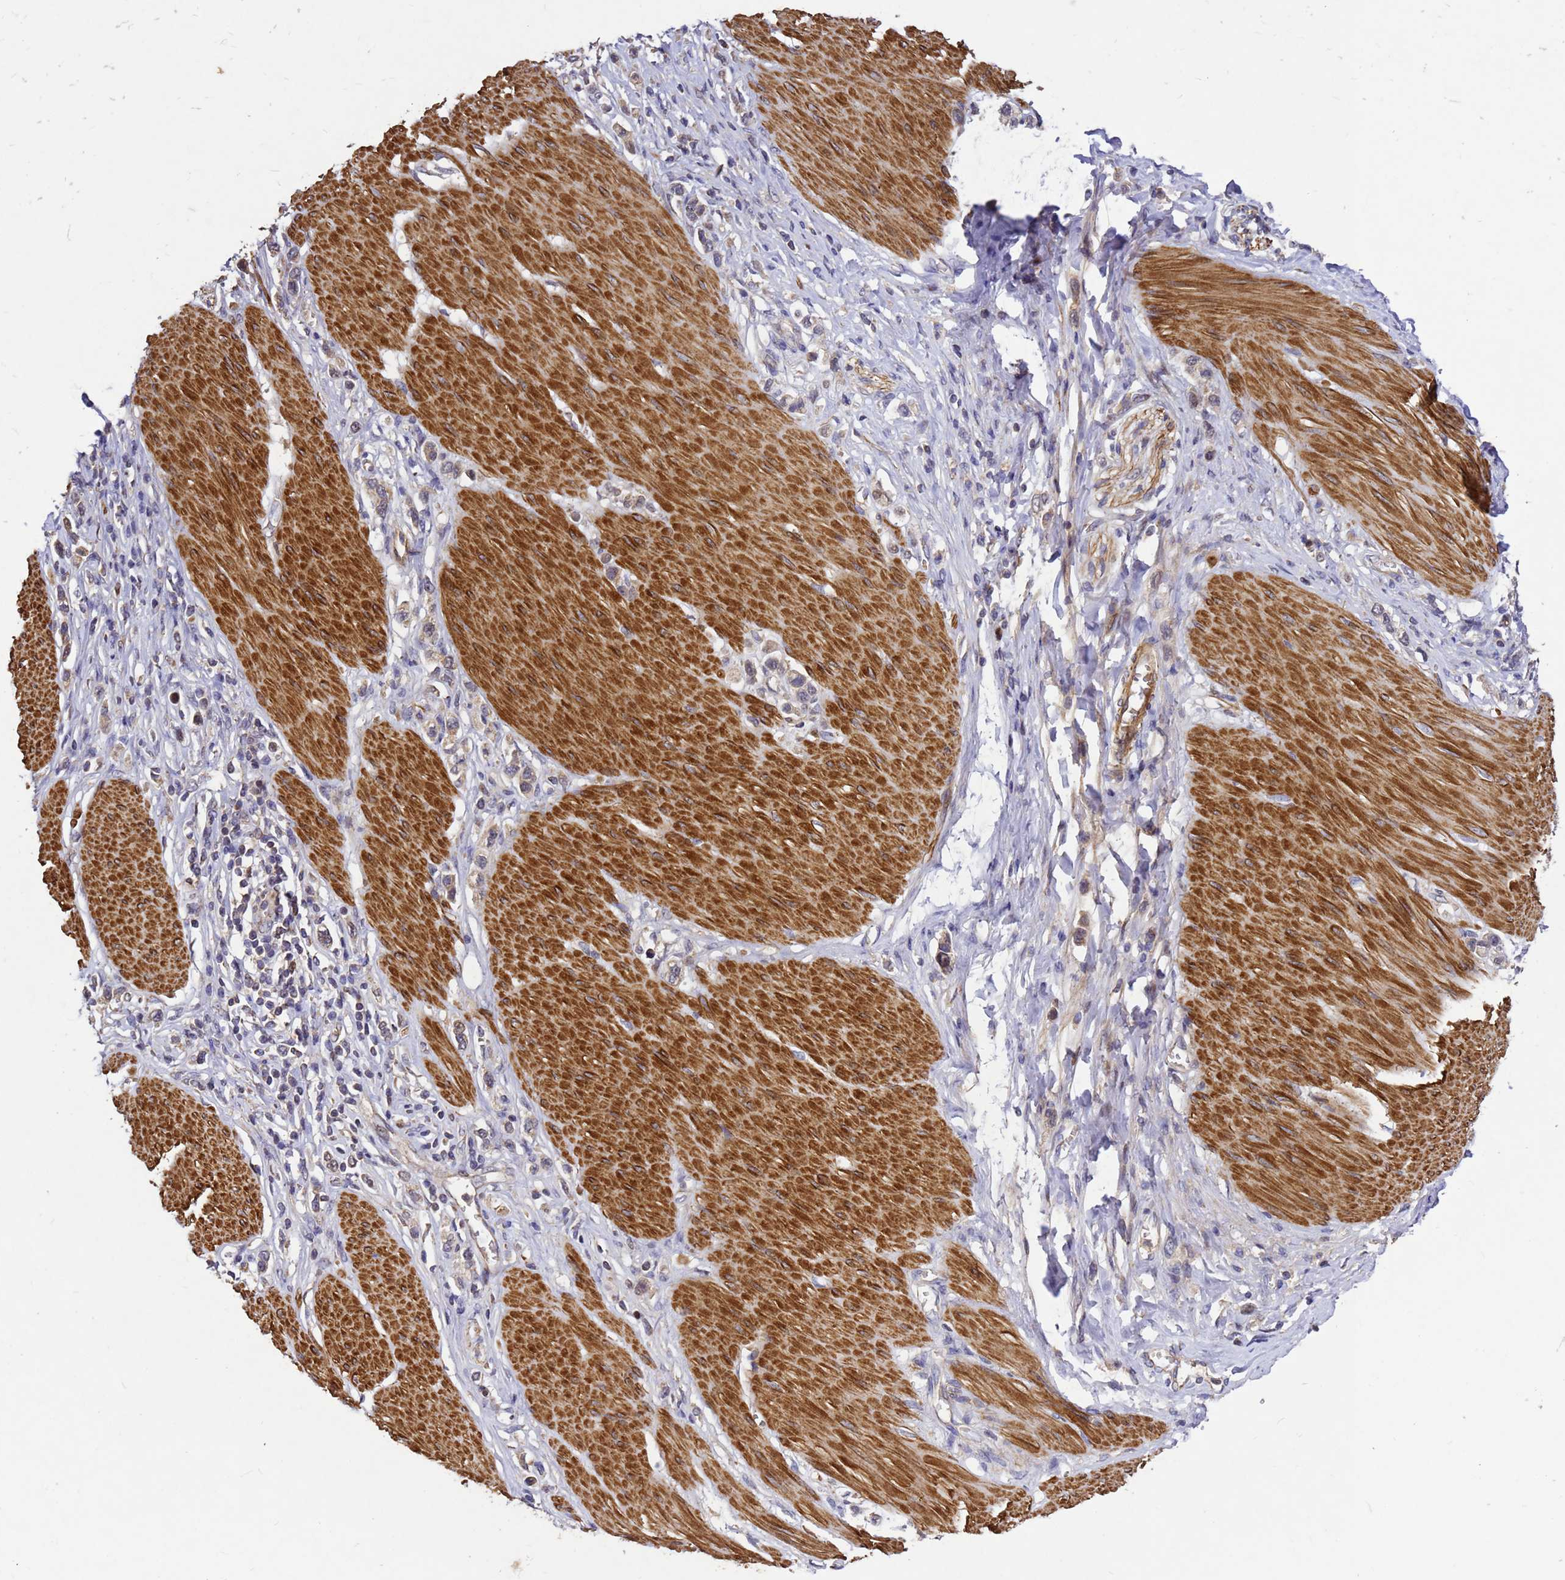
{"staining": {"intensity": "weak", "quantity": ">75%", "location": "cytoplasmic/membranous"}, "tissue": "stomach cancer", "cell_type": "Tumor cells", "image_type": "cancer", "snomed": [{"axis": "morphology", "description": "Adenocarcinoma, NOS"}, {"axis": "topography", "description": "Stomach"}], "caption": "Stomach adenocarcinoma tissue exhibits weak cytoplasmic/membranous positivity in about >75% of tumor cells", "gene": "RSPRY1", "patient": {"sex": "female", "age": 65}}